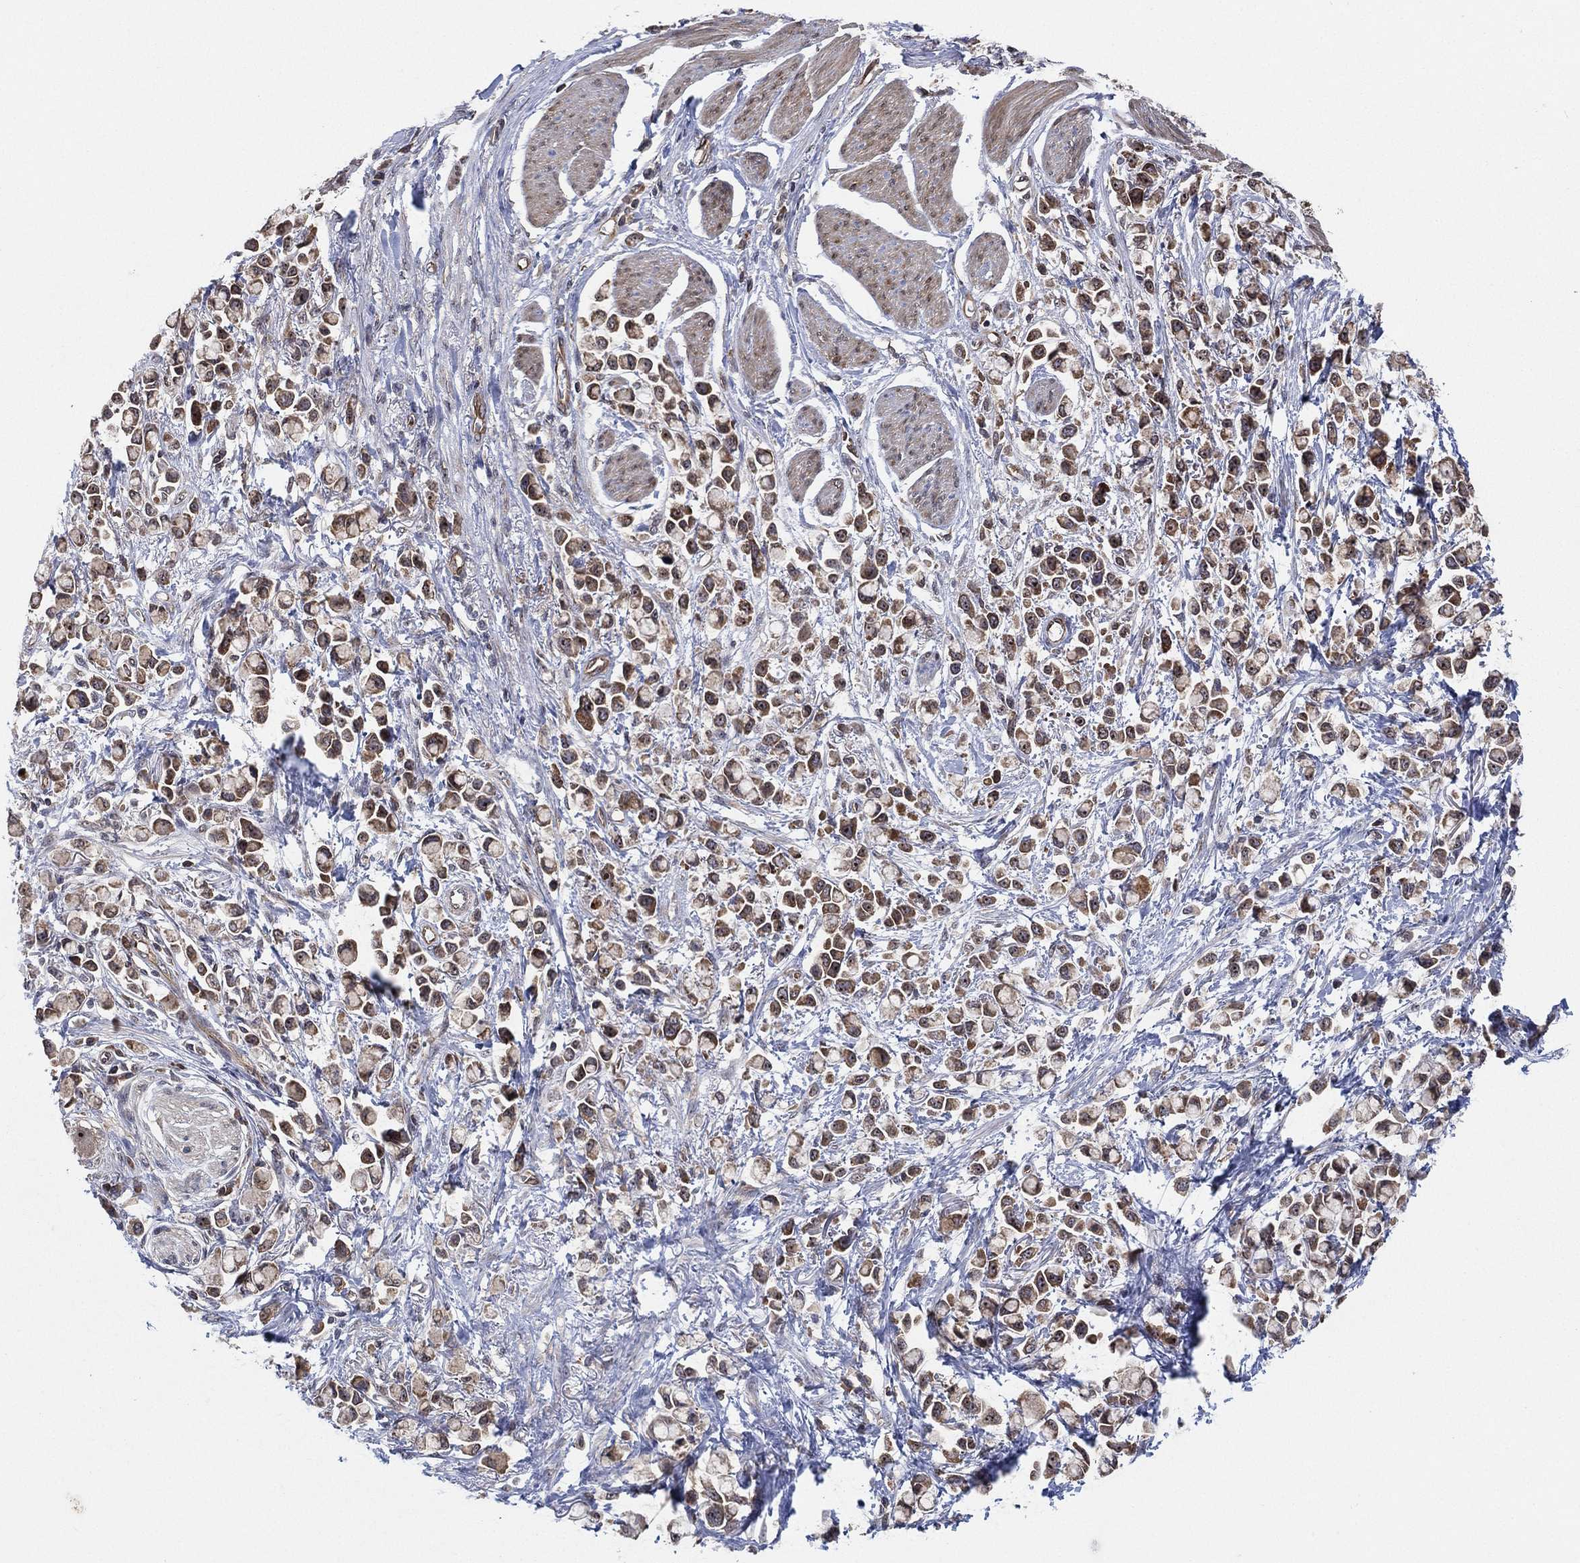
{"staining": {"intensity": "moderate", "quantity": ">75%", "location": "cytoplasmic/membranous"}, "tissue": "stomach cancer", "cell_type": "Tumor cells", "image_type": "cancer", "snomed": [{"axis": "morphology", "description": "Adenocarcinoma, NOS"}, {"axis": "topography", "description": "Stomach"}], "caption": "This micrograph demonstrates immunohistochemistry staining of human stomach cancer (adenocarcinoma), with medium moderate cytoplasmic/membranous staining in approximately >75% of tumor cells.", "gene": "TMCO1", "patient": {"sex": "female", "age": 81}}